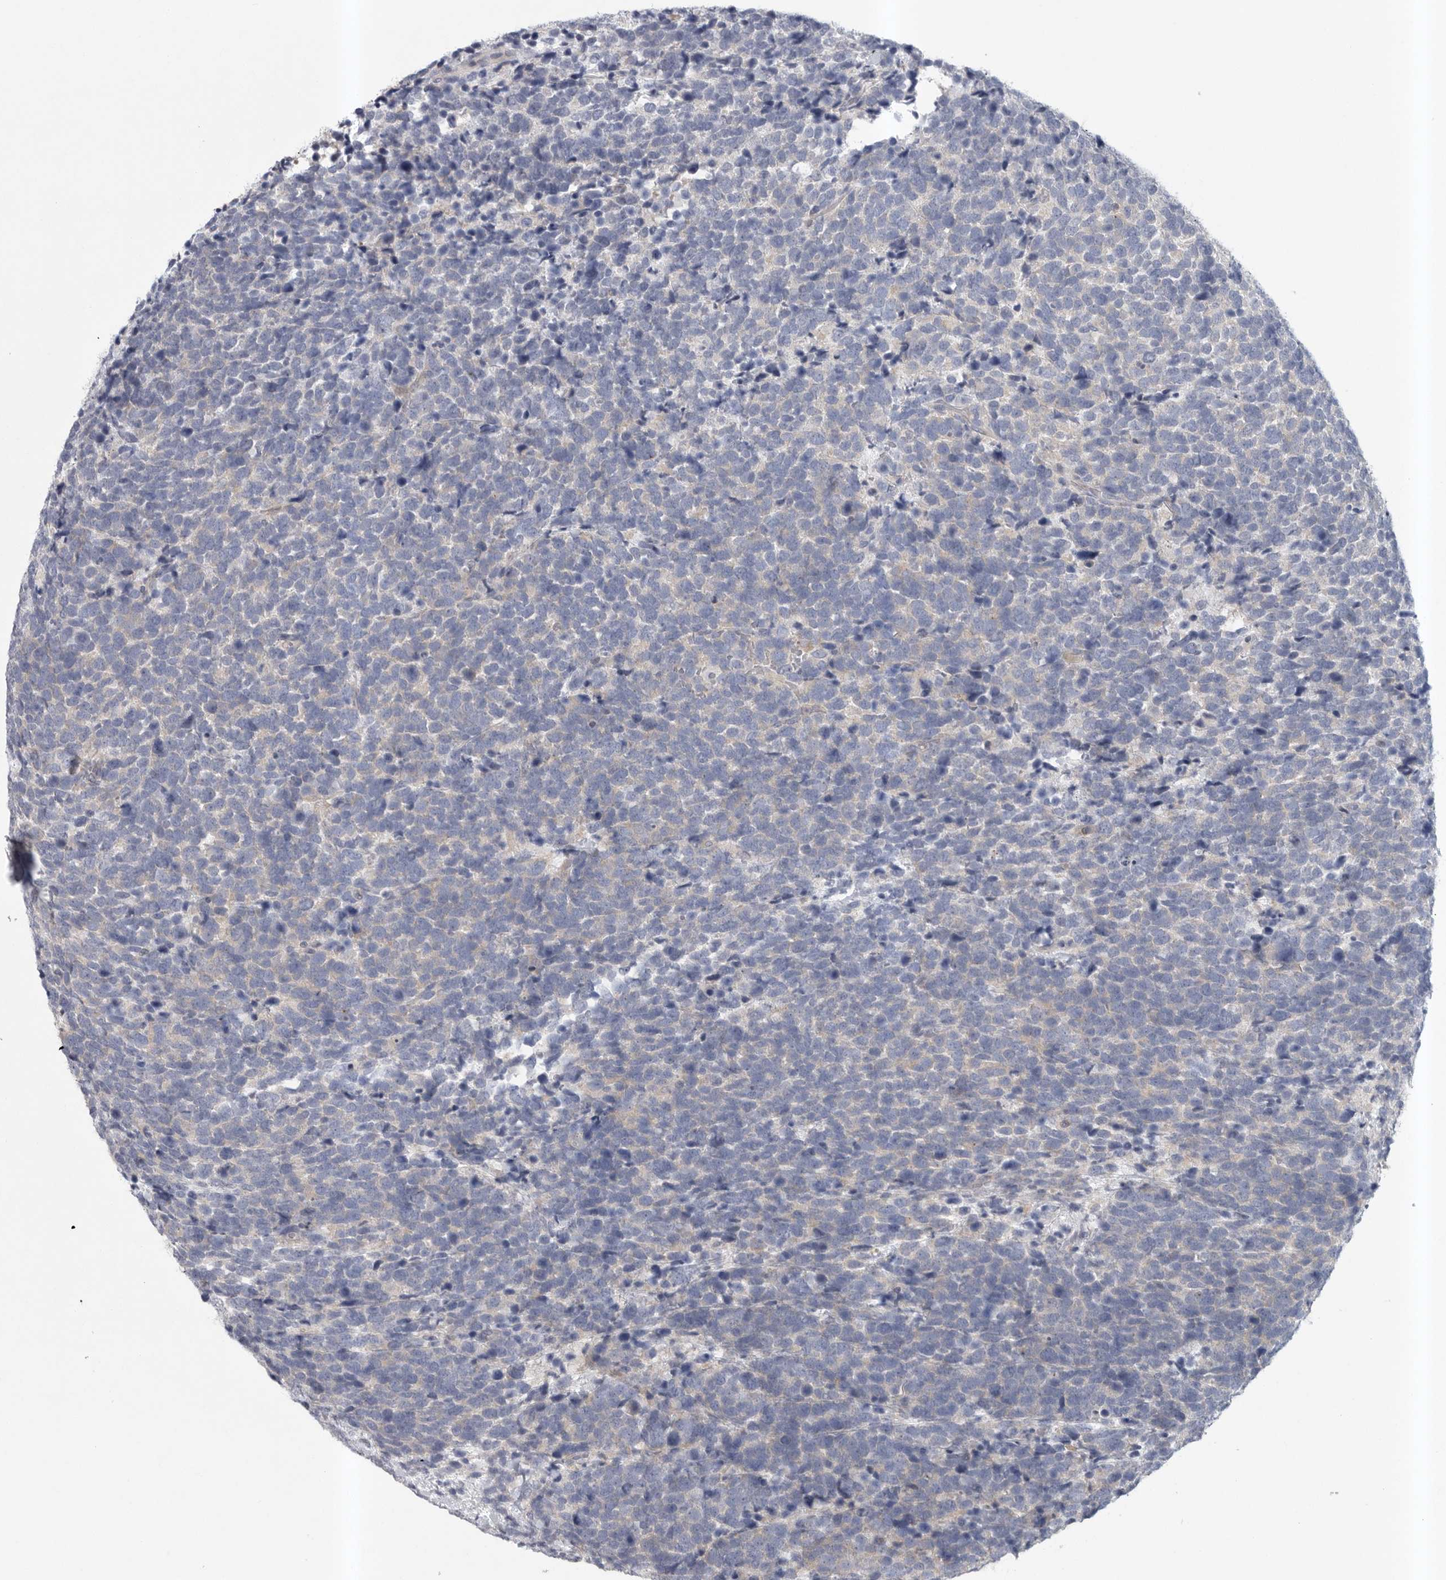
{"staining": {"intensity": "negative", "quantity": "none", "location": "none"}, "tissue": "urothelial cancer", "cell_type": "Tumor cells", "image_type": "cancer", "snomed": [{"axis": "morphology", "description": "Urothelial carcinoma, High grade"}, {"axis": "topography", "description": "Urinary bladder"}], "caption": "Urothelial cancer was stained to show a protein in brown. There is no significant expression in tumor cells.", "gene": "TMEM69", "patient": {"sex": "female", "age": 82}}